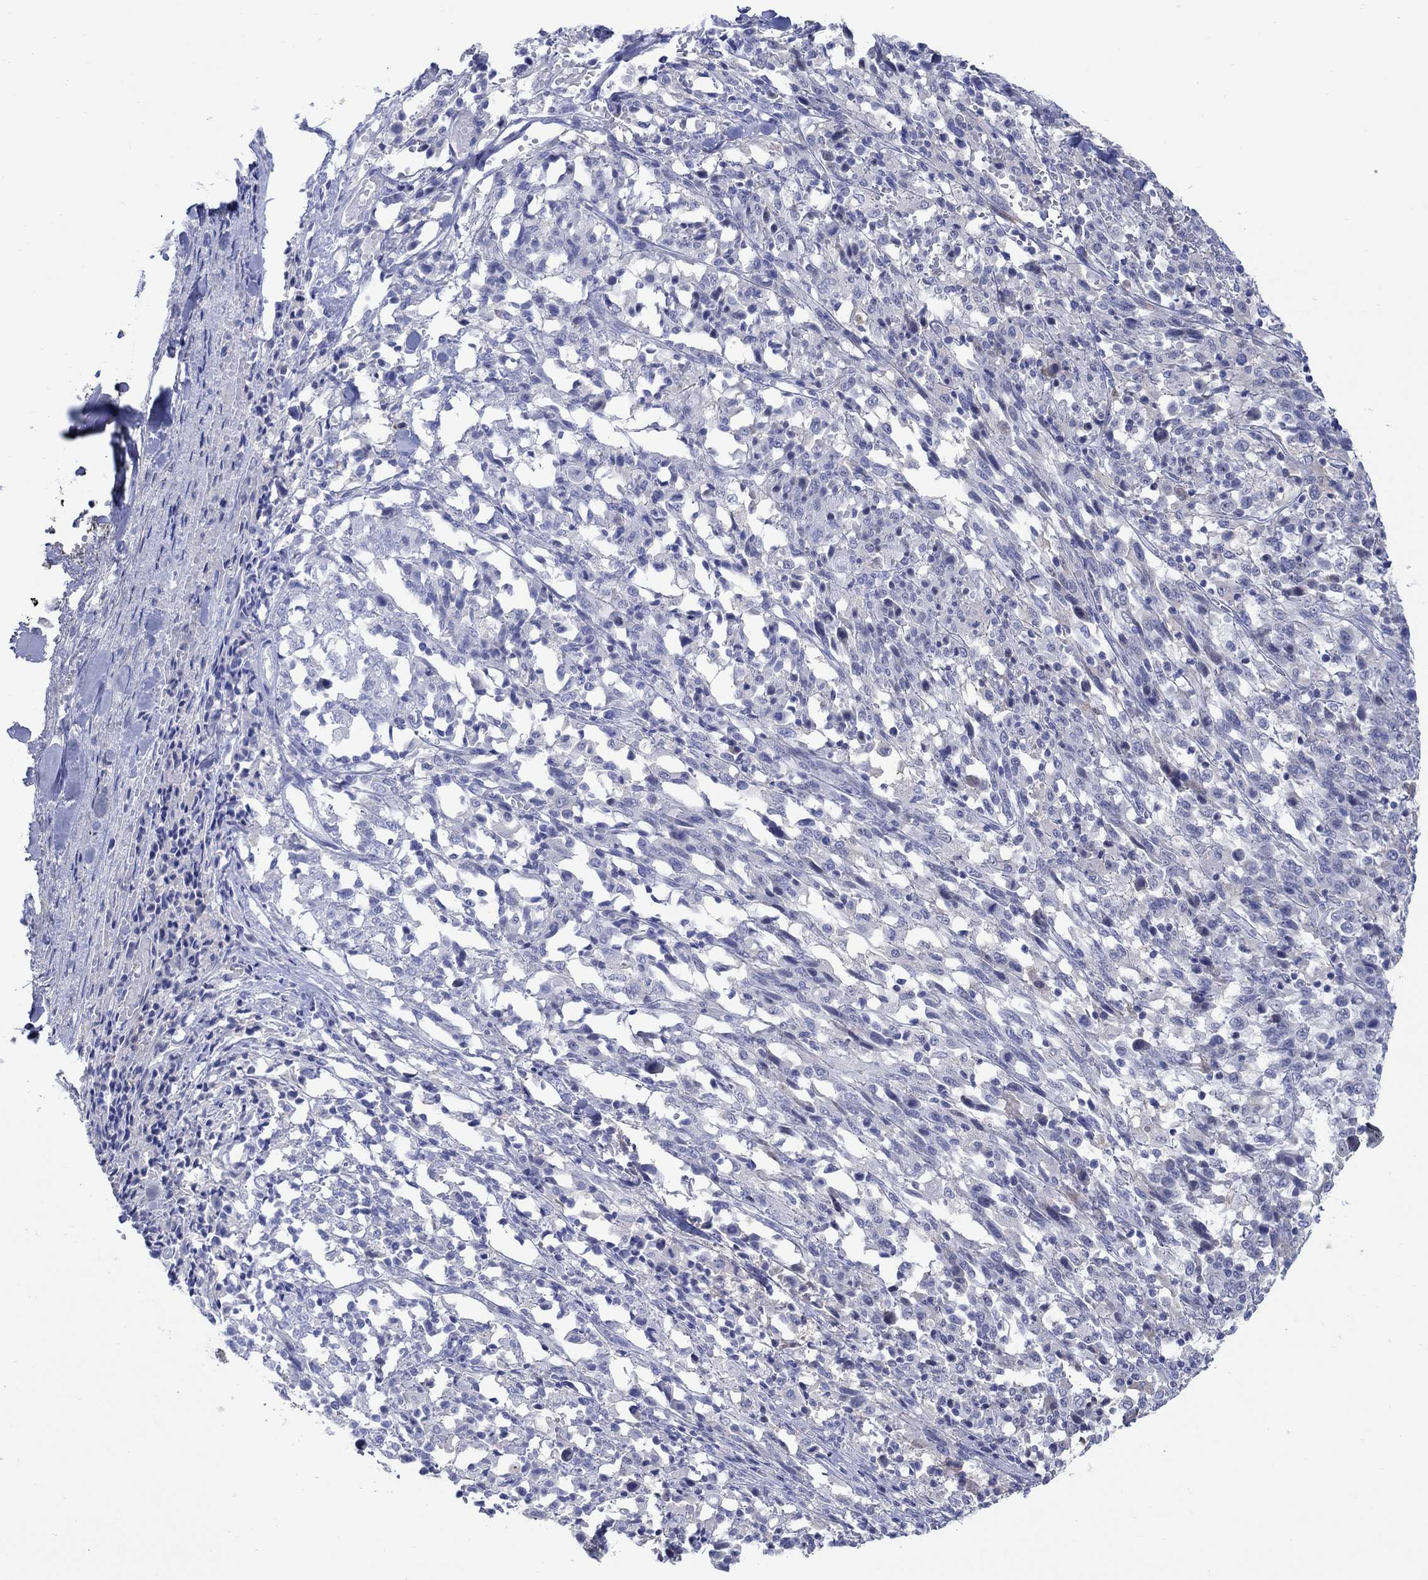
{"staining": {"intensity": "negative", "quantity": "none", "location": "none"}, "tissue": "melanoma", "cell_type": "Tumor cells", "image_type": "cancer", "snomed": [{"axis": "morphology", "description": "Malignant melanoma, NOS"}, {"axis": "topography", "description": "Skin"}], "caption": "A high-resolution micrograph shows immunohistochemistry staining of melanoma, which demonstrates no significant expression in tumor cells.", "gene": "REEP2", "patient": {"sex": "female", "age": 91}}